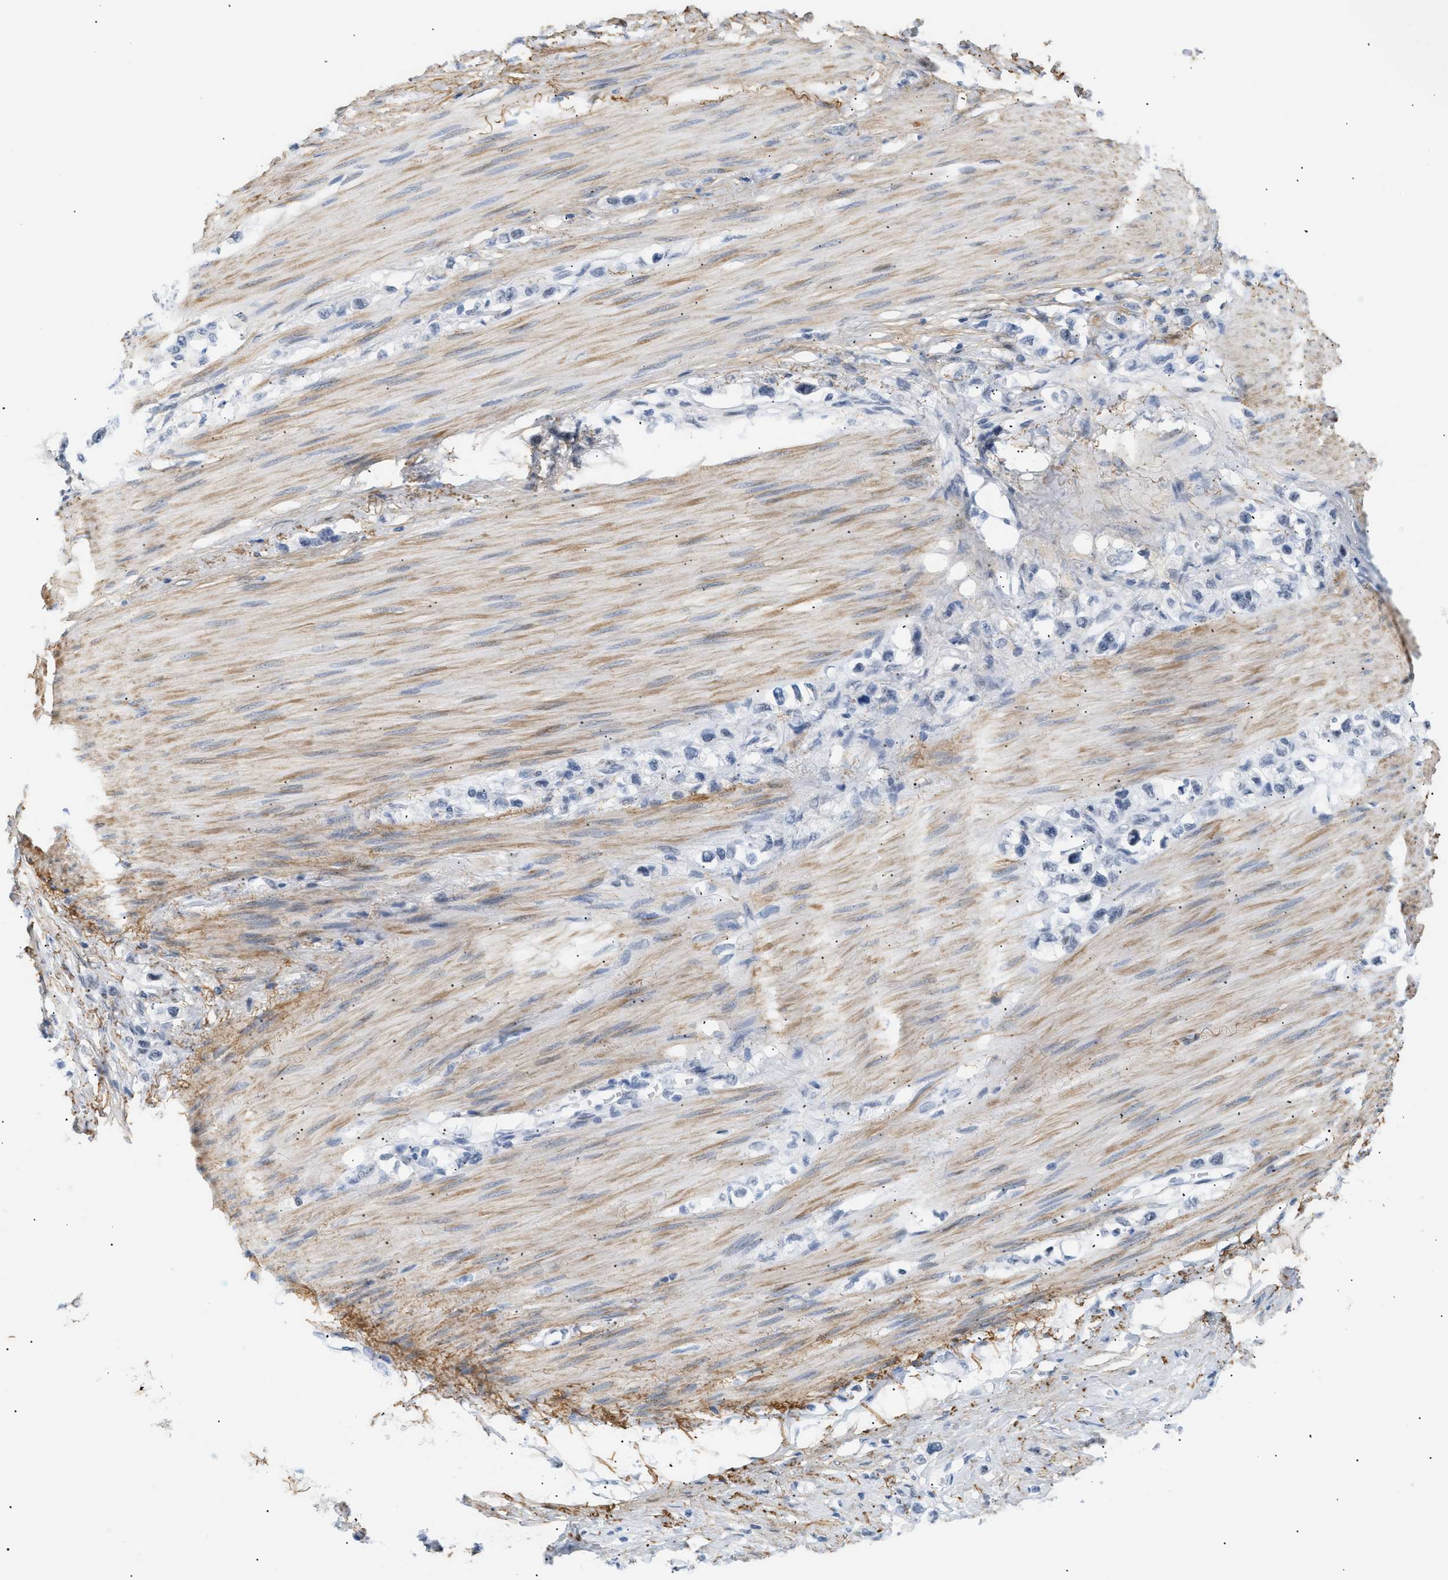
{"staining": {"intensity": "negative", "quantity": "none", "location": "none"}, "tissue": "stomach cancer", "cell_type": "Tumor cells", "image_type": "cancer", "snomed": [{"axis": "morphology", "description": "Adenocarcinoma, NOS"}, {"axis": "topography", "description": "Stomach"}], "caption": "The IHC image has no significant positivity in tumor cells of stomach cancer (adenocarcinoma) tissue.", "gene": "ELN", "patient": {"sex": "female", "age": 65}}